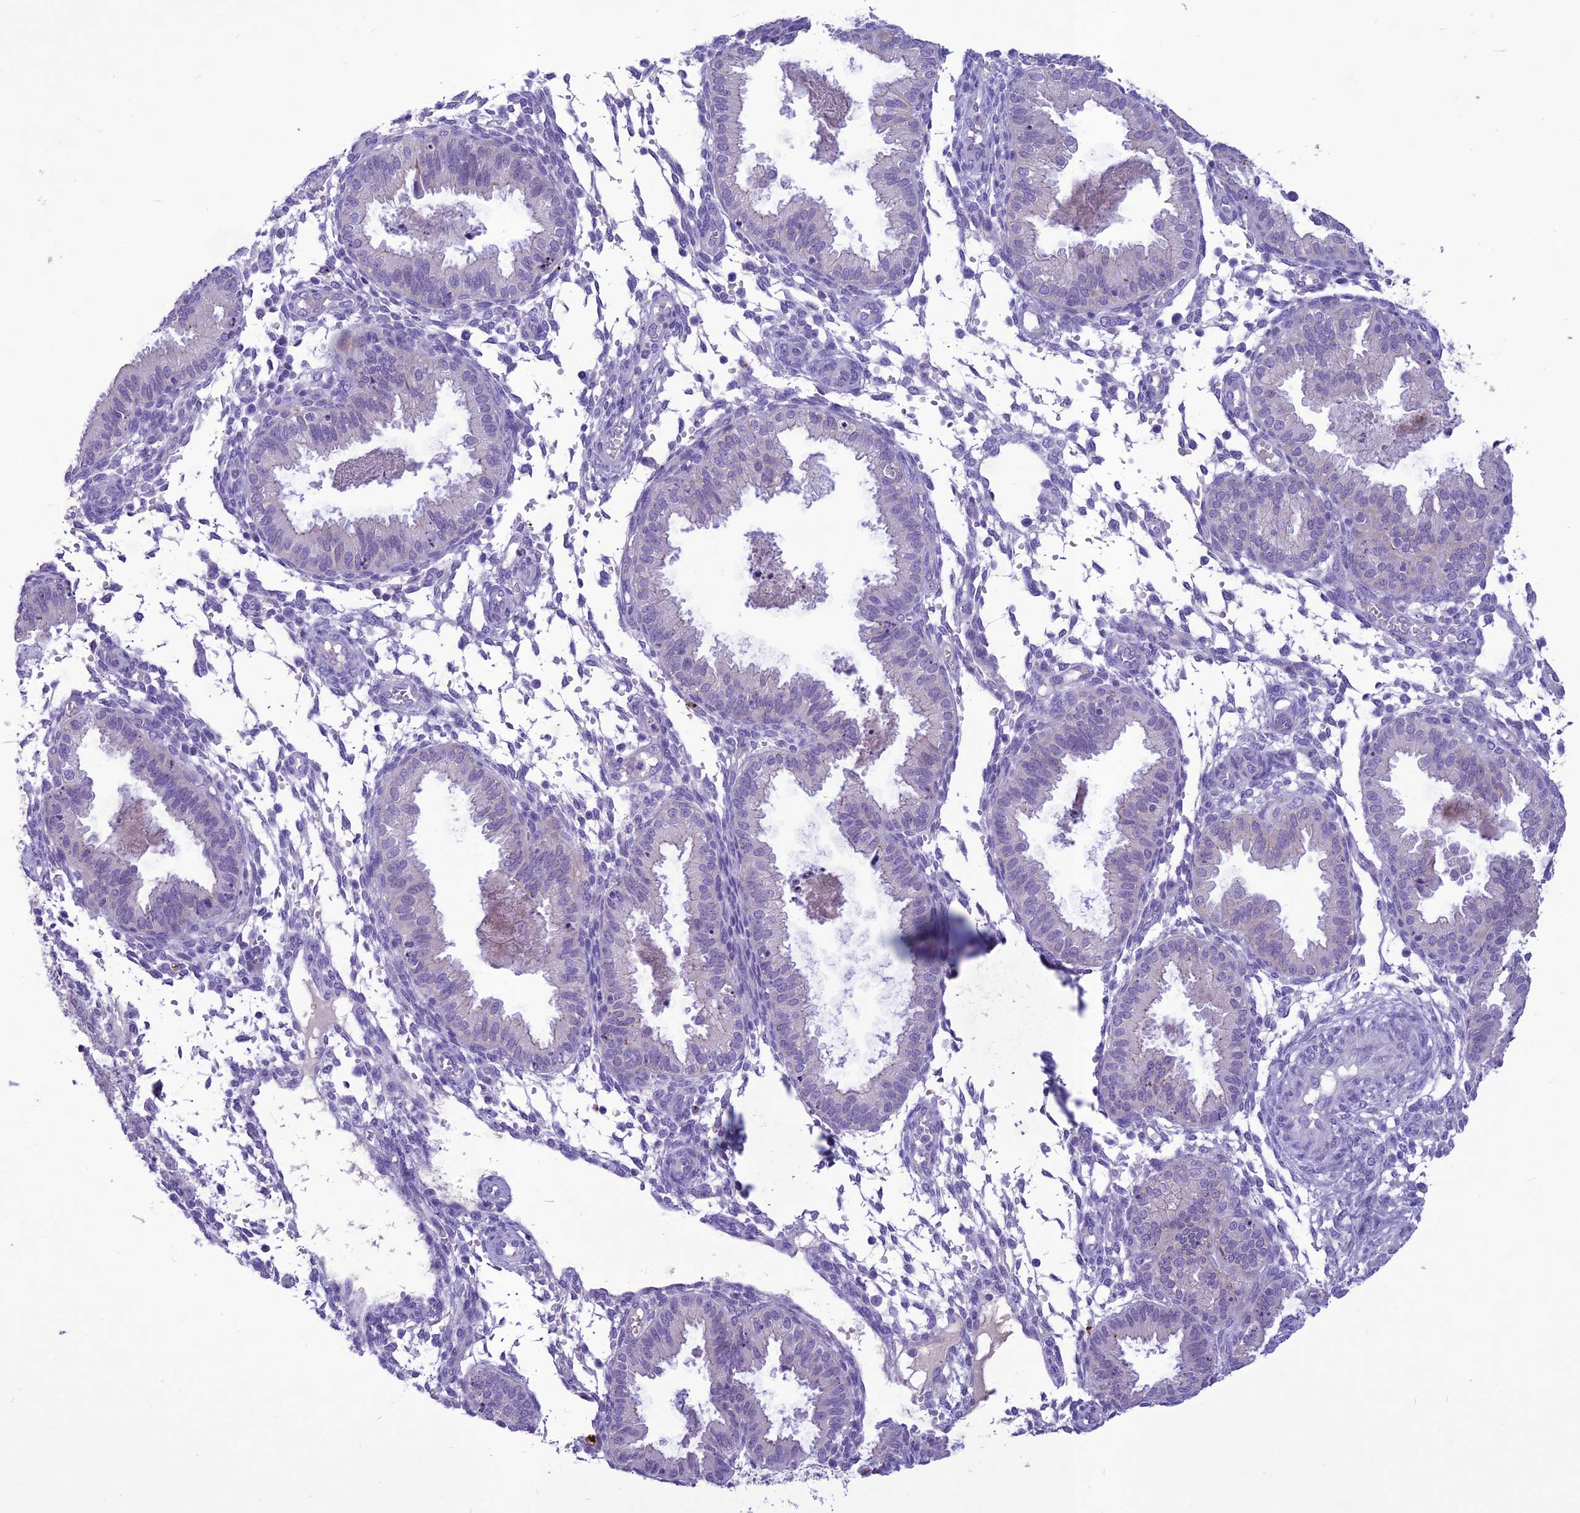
{"staining": {"intensity": "negative", "quantity": "none", "location": "none"}, "tissue": "endometrium", "cell_type": "Cells in endometrial stroma", "image_type": "normal", "snomed": [{"axis": "morphology", "description": "Normal tissue, NOS"}, {"axis": "topography", "description": "Endometrium"}], "caption": "This is an immunohistochemistry (IHC) micrograph of normal human endometrium. There is no positivity in cells in endometrial stroma.", "gene": "IFT172", "patient": {"sex": "female", "age": 33}}